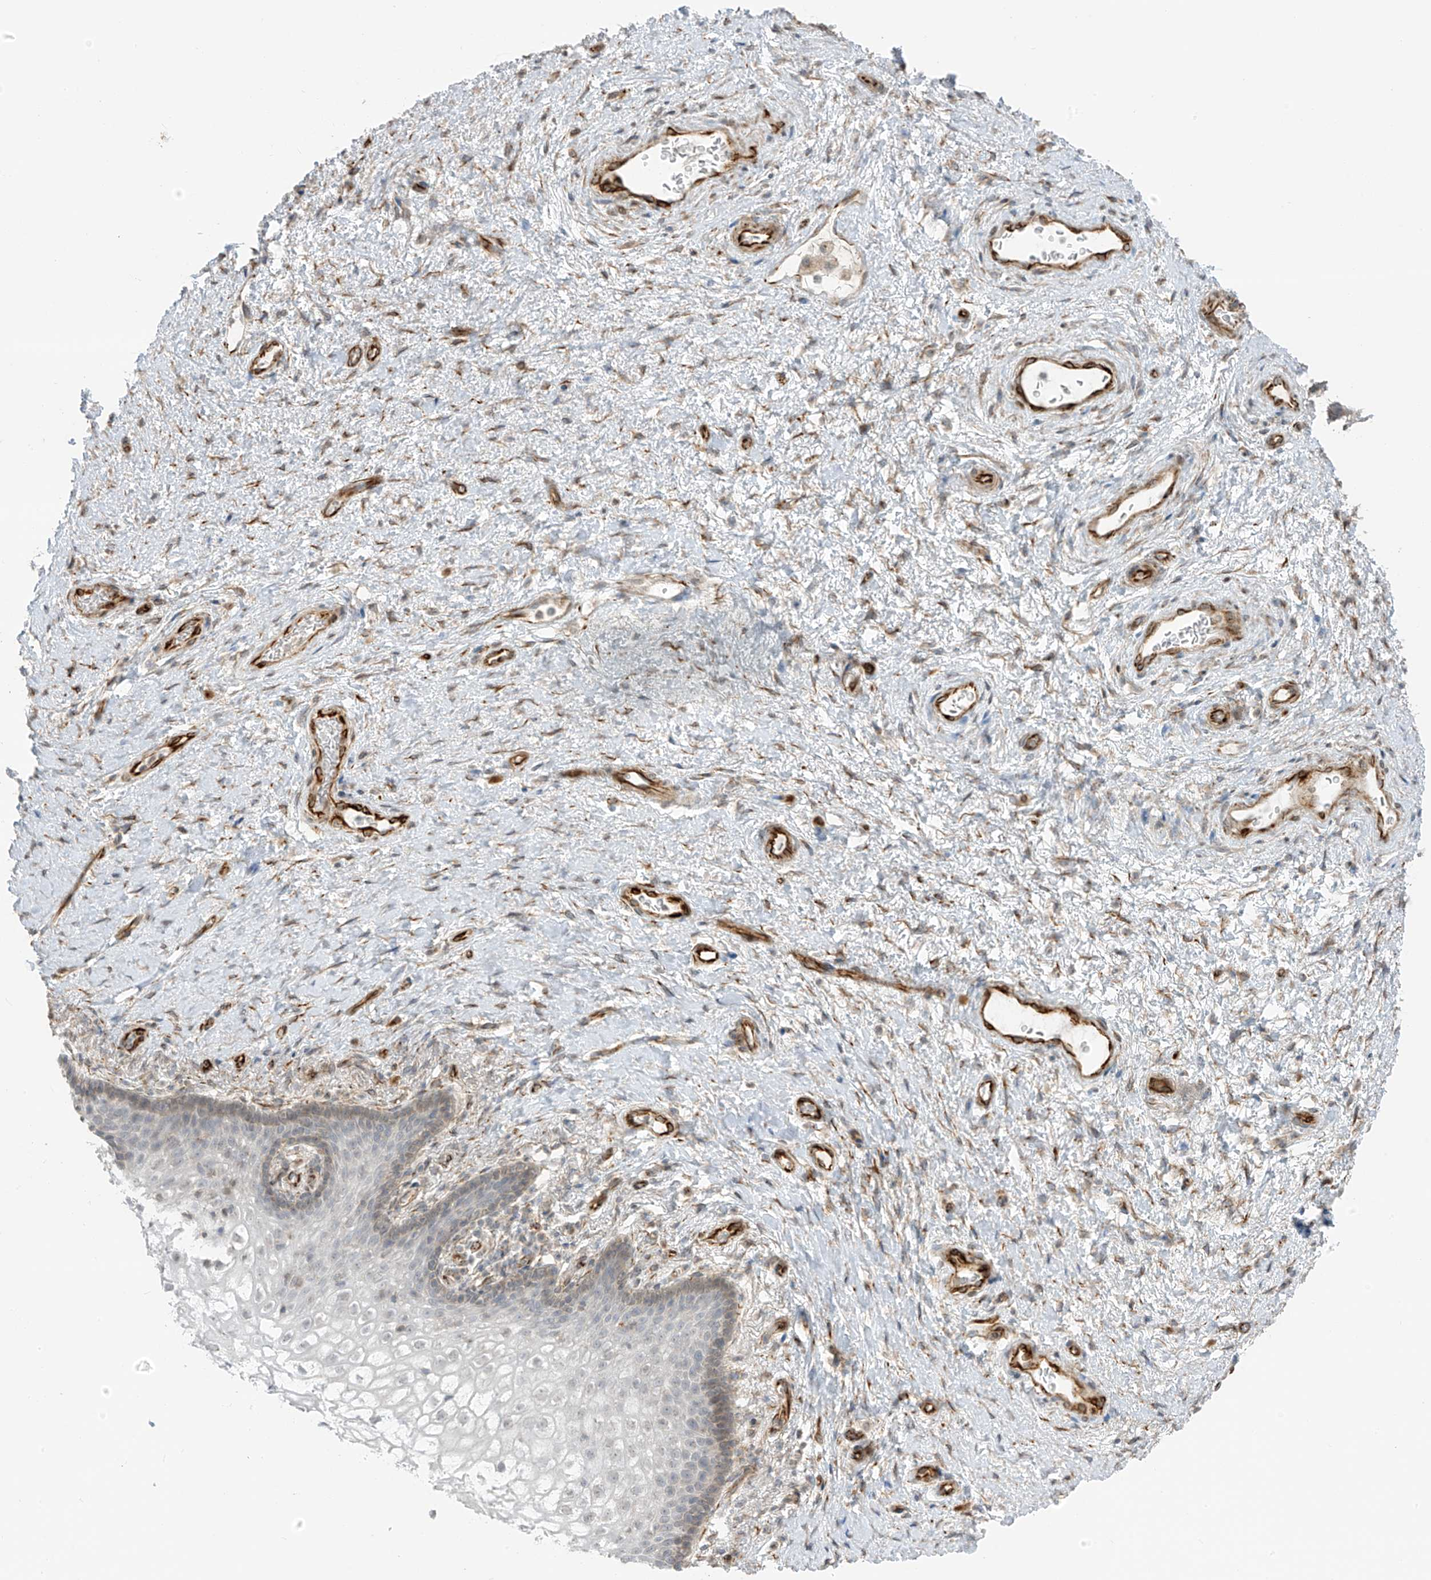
{"staining": {"intensity": "weak", "quantity": "<25%", "location": "cytoplasmic/membranous"}, "tissue": "vagina", "cell_type": "Squamous epithelial cells", "image_type": "normal", "snomed": [{"axis": "morphology", "description": "Normal tissue, NOS"}, {"axis": "topography", "description": "Vagina"}], "caption": "This histopathology image is of unremarkable vagina stained with IHC to label a protein in brown with the nuclei are counter-stained blue. There is no expression in squamous epithelial cells. The staining was performed using DAB (3,3'-diaminobenzidine) to visualize the protein expression in brown, while the nuclei were stained in blue with hematoxylin (Magnification: 20x).", "gene": "HS6ST2", "patient": {"sex": "female", "age": 60}}